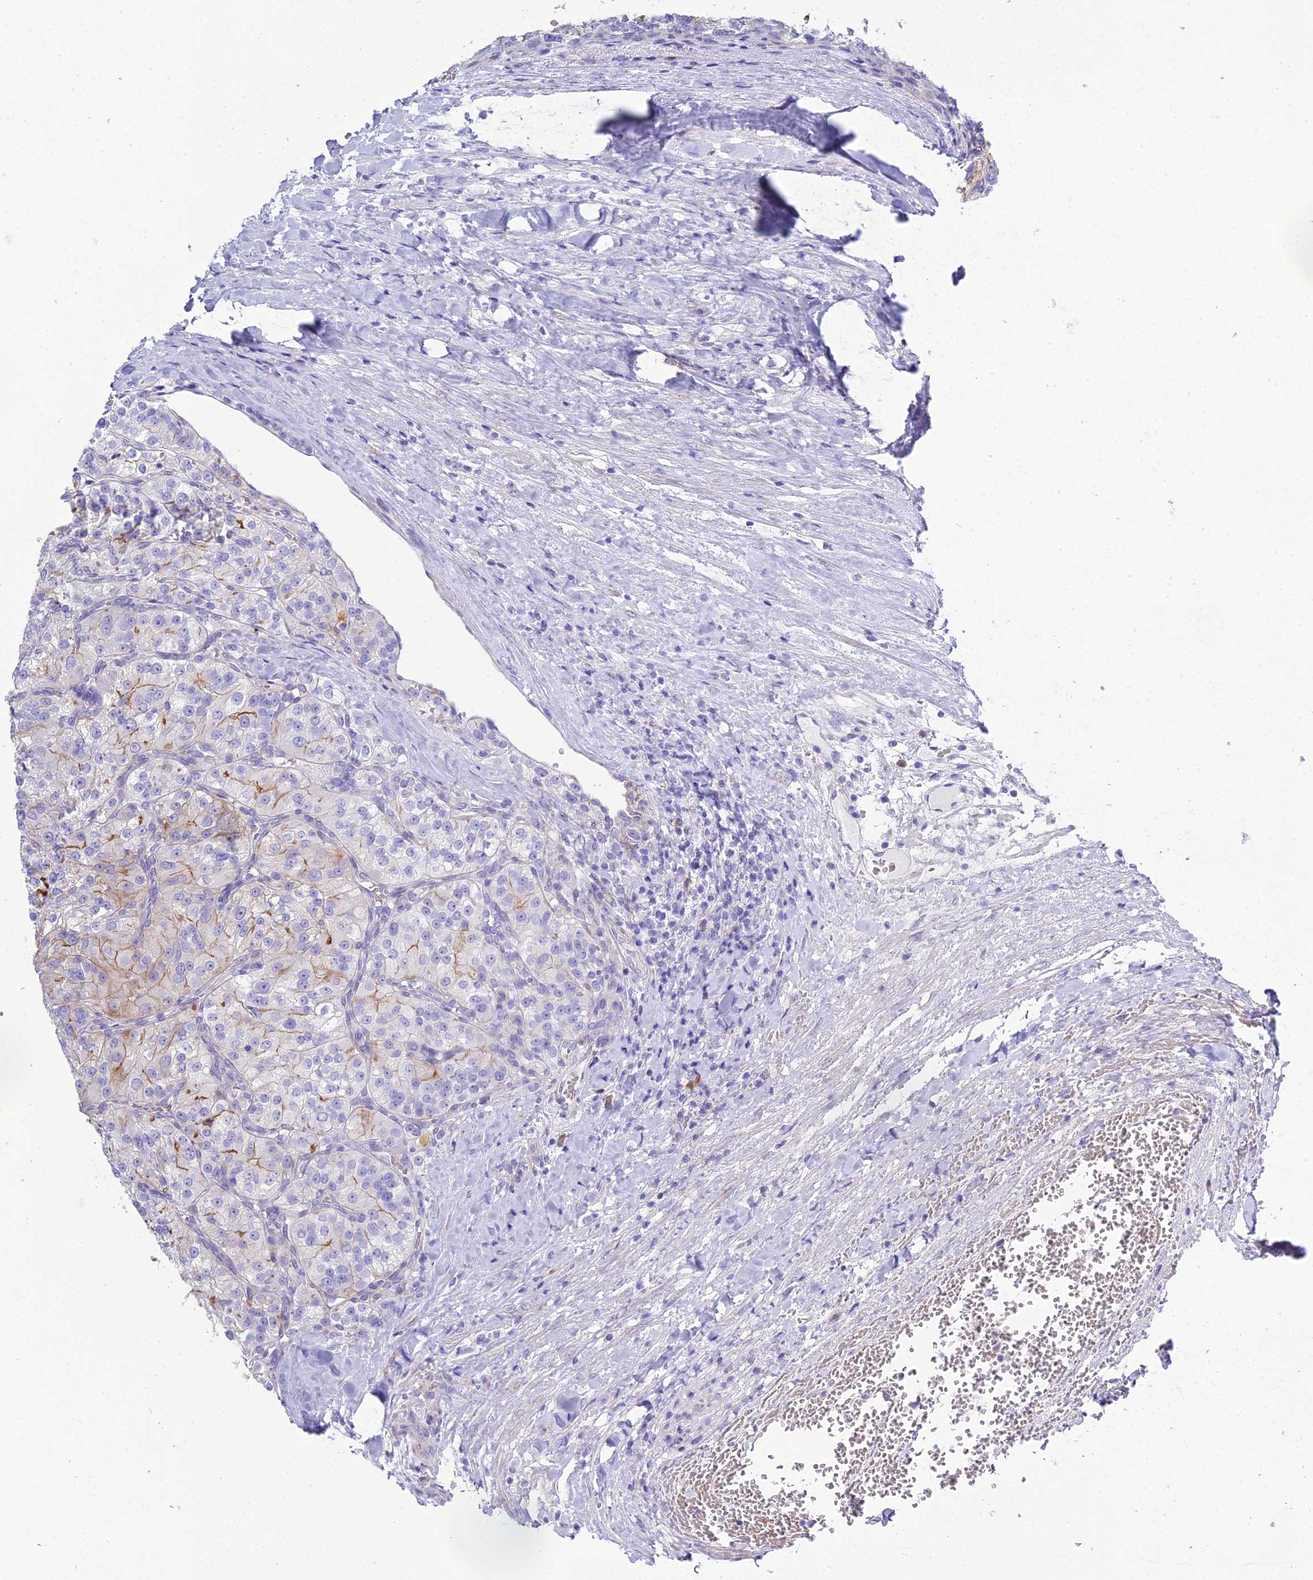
{"staining": {"intensity": "strong", "quantity": "<25%", "location": "cytoplasmic/membranous"}, "tissue": "renal cancer", "cell_type": "Tumor cells", "image_type": "cancer", "snomed": [{"axis": "morphology", "description": "Adenocarcinoma, NOS"}, {"axis": "topography", "description": "Kidney"}], "caption": "A micrograph of adenocarcinoma (renal) stained for a protein reveals strong cytoplasmic/membranous brown staining in tumor cells.", "gene": "OR1Q1", "patient": {"sex": "female", "age": 63}}